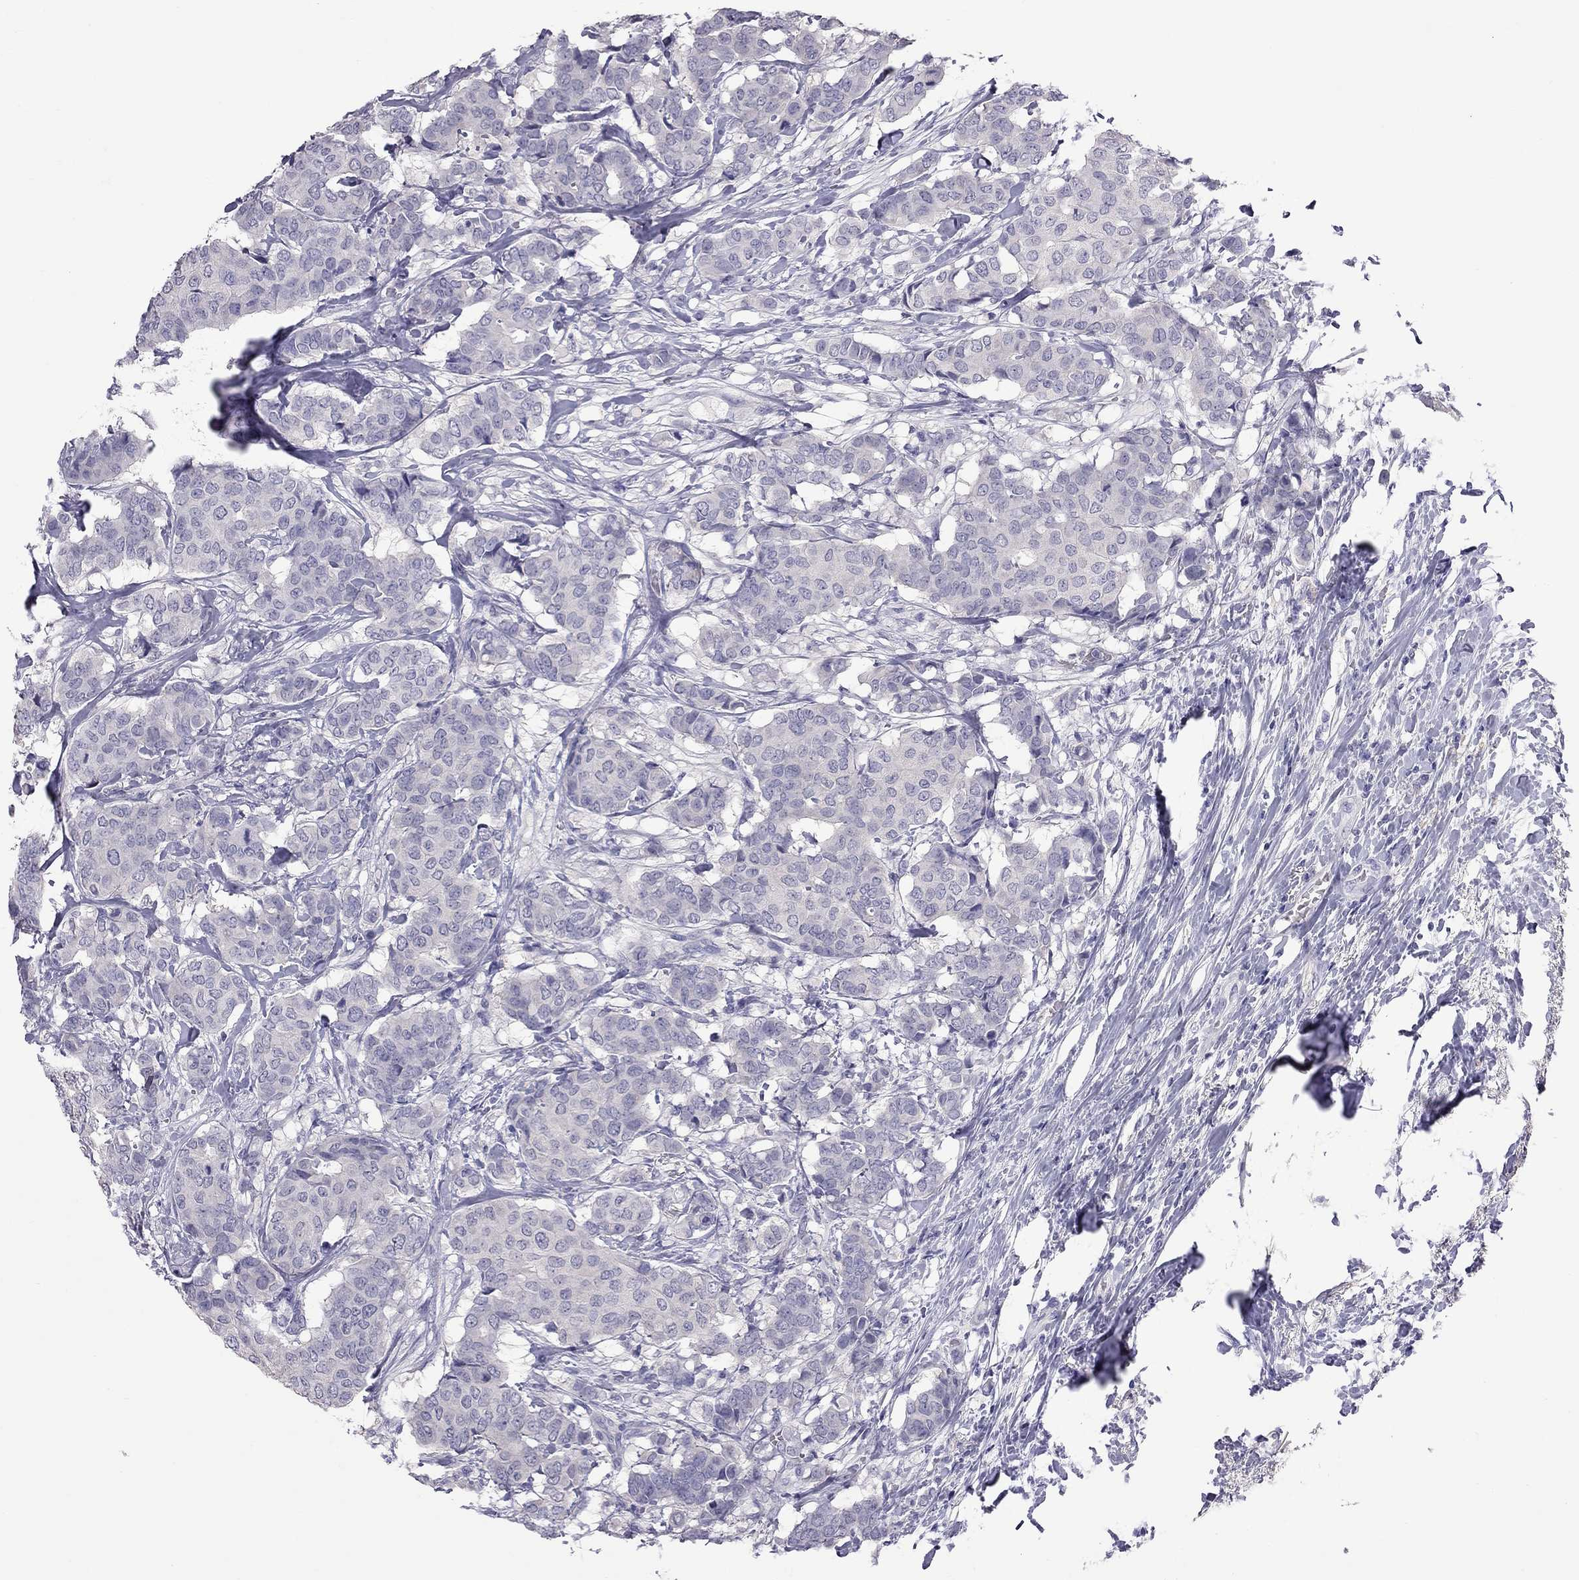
{"staining": {"intensity": "negative", "quantity": "none", "location": "none"}, "tissue": "breast cancer", "cell_type": "Tumor cells", "image_type": "cancer", "snomed": [{"axis": "morphology", "description": "Duct carcinoma"}, {"axis": "topography", "description": "Breast"}], "caption": "Tumor cells are negative for protein expression in human breast infiltrating ductal carcinoma.", "gene": "CFAP91", "patient": {"sex": "female", "age": 75}}